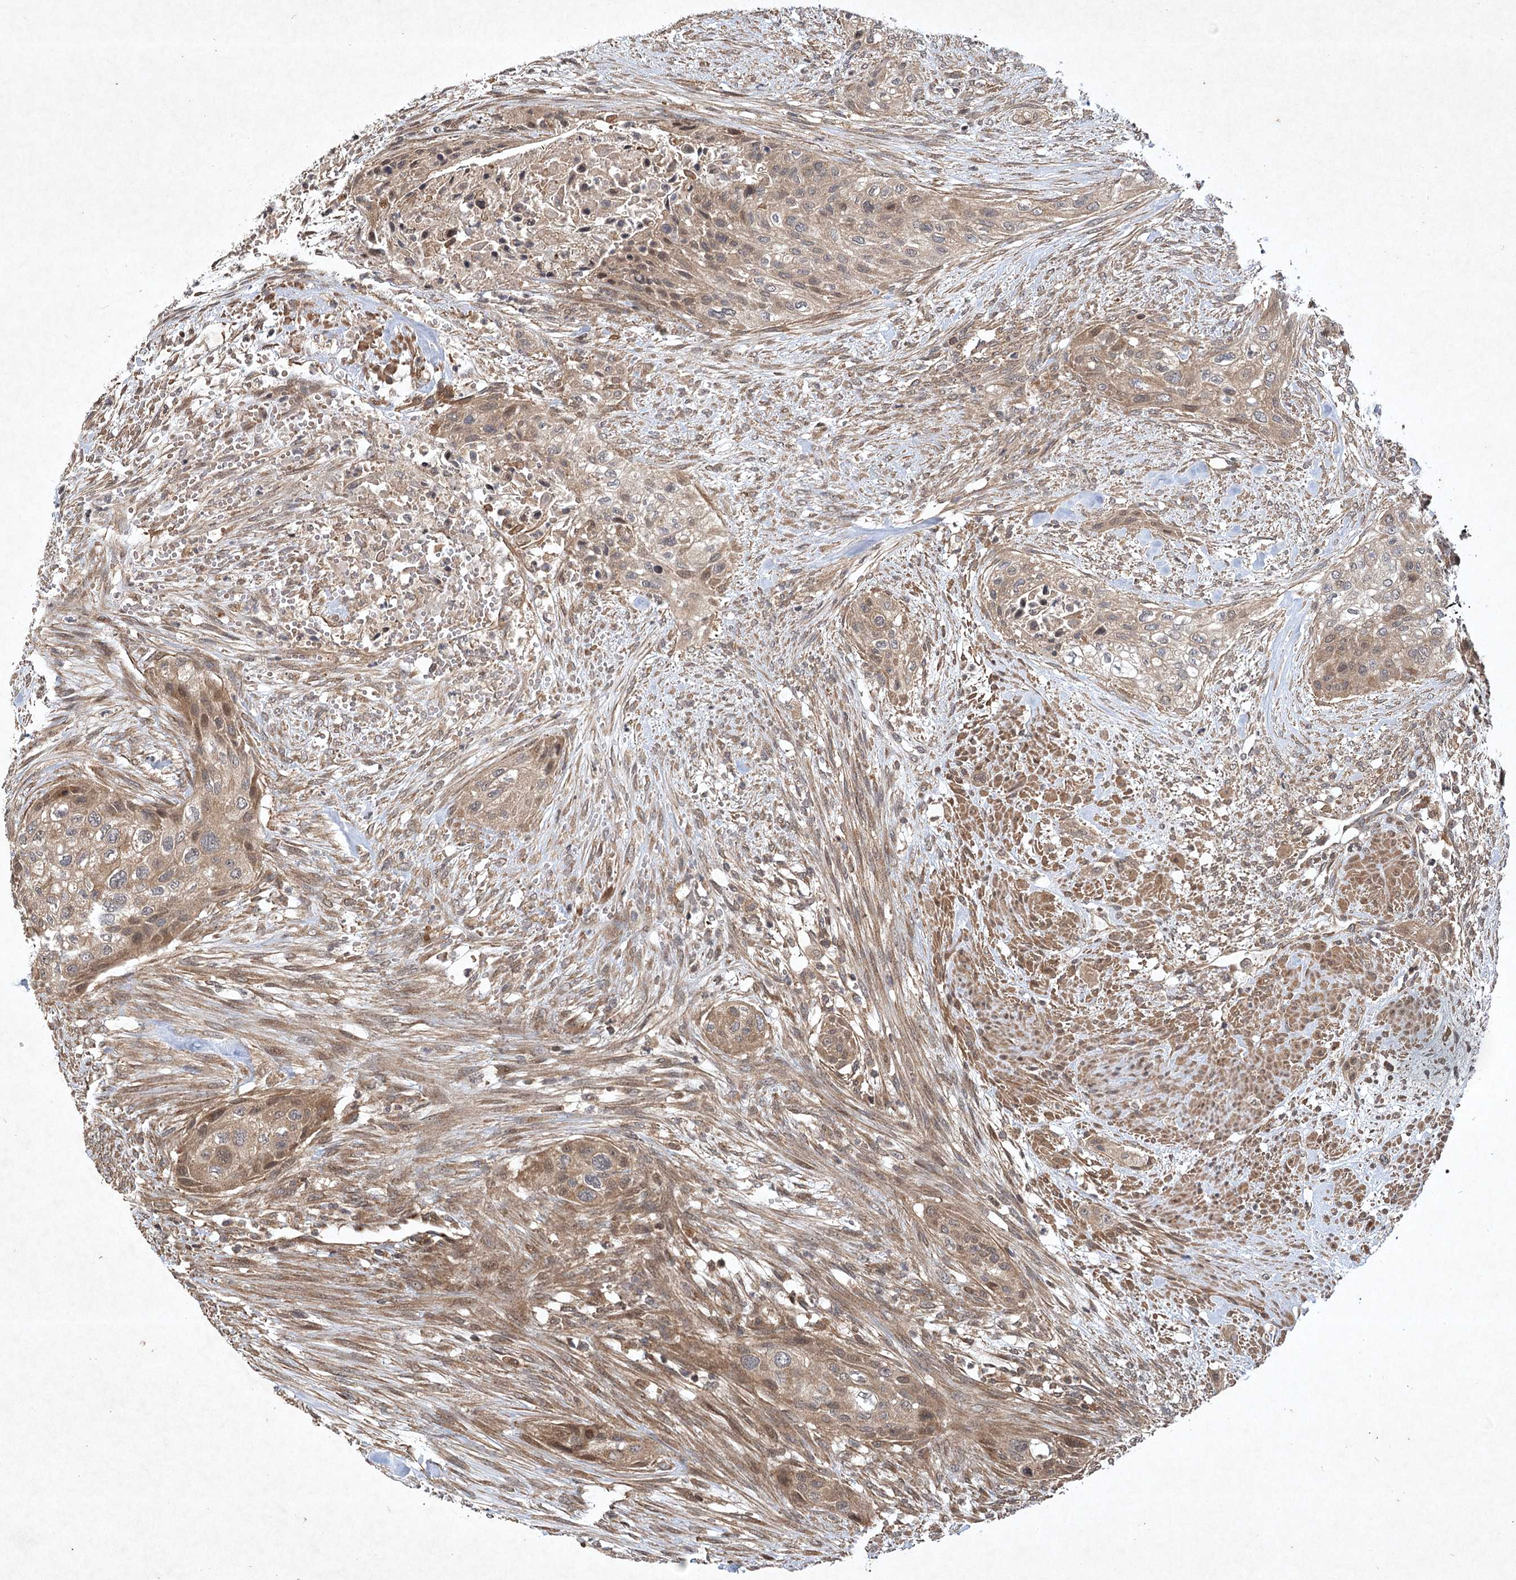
{"staining": {"intensity": "weak", "quantity": ">75%", "location": "cytoplasmic/membranous,nuclear"}, "tissue": "urothelial cancer", "cell_type": "Tumor cells", "image_type": "cancer", "snomed": [{"axis": "morphology", "description": "Urothelial carcinoma, High grade"}, {"axis": "topography", "description": "Urinary bladder"}], "caption": "A micrograph of human urothelial carcinoma (high-grade) stained for a protein demonstrates weak cytoplasmic/membranous and nuclear brown staining in tumor cells. (DAB IHC with brightfield microscopy, high magnification).", "gene": "INSIG2", "patient": {"sex": "male", "age": 35}}